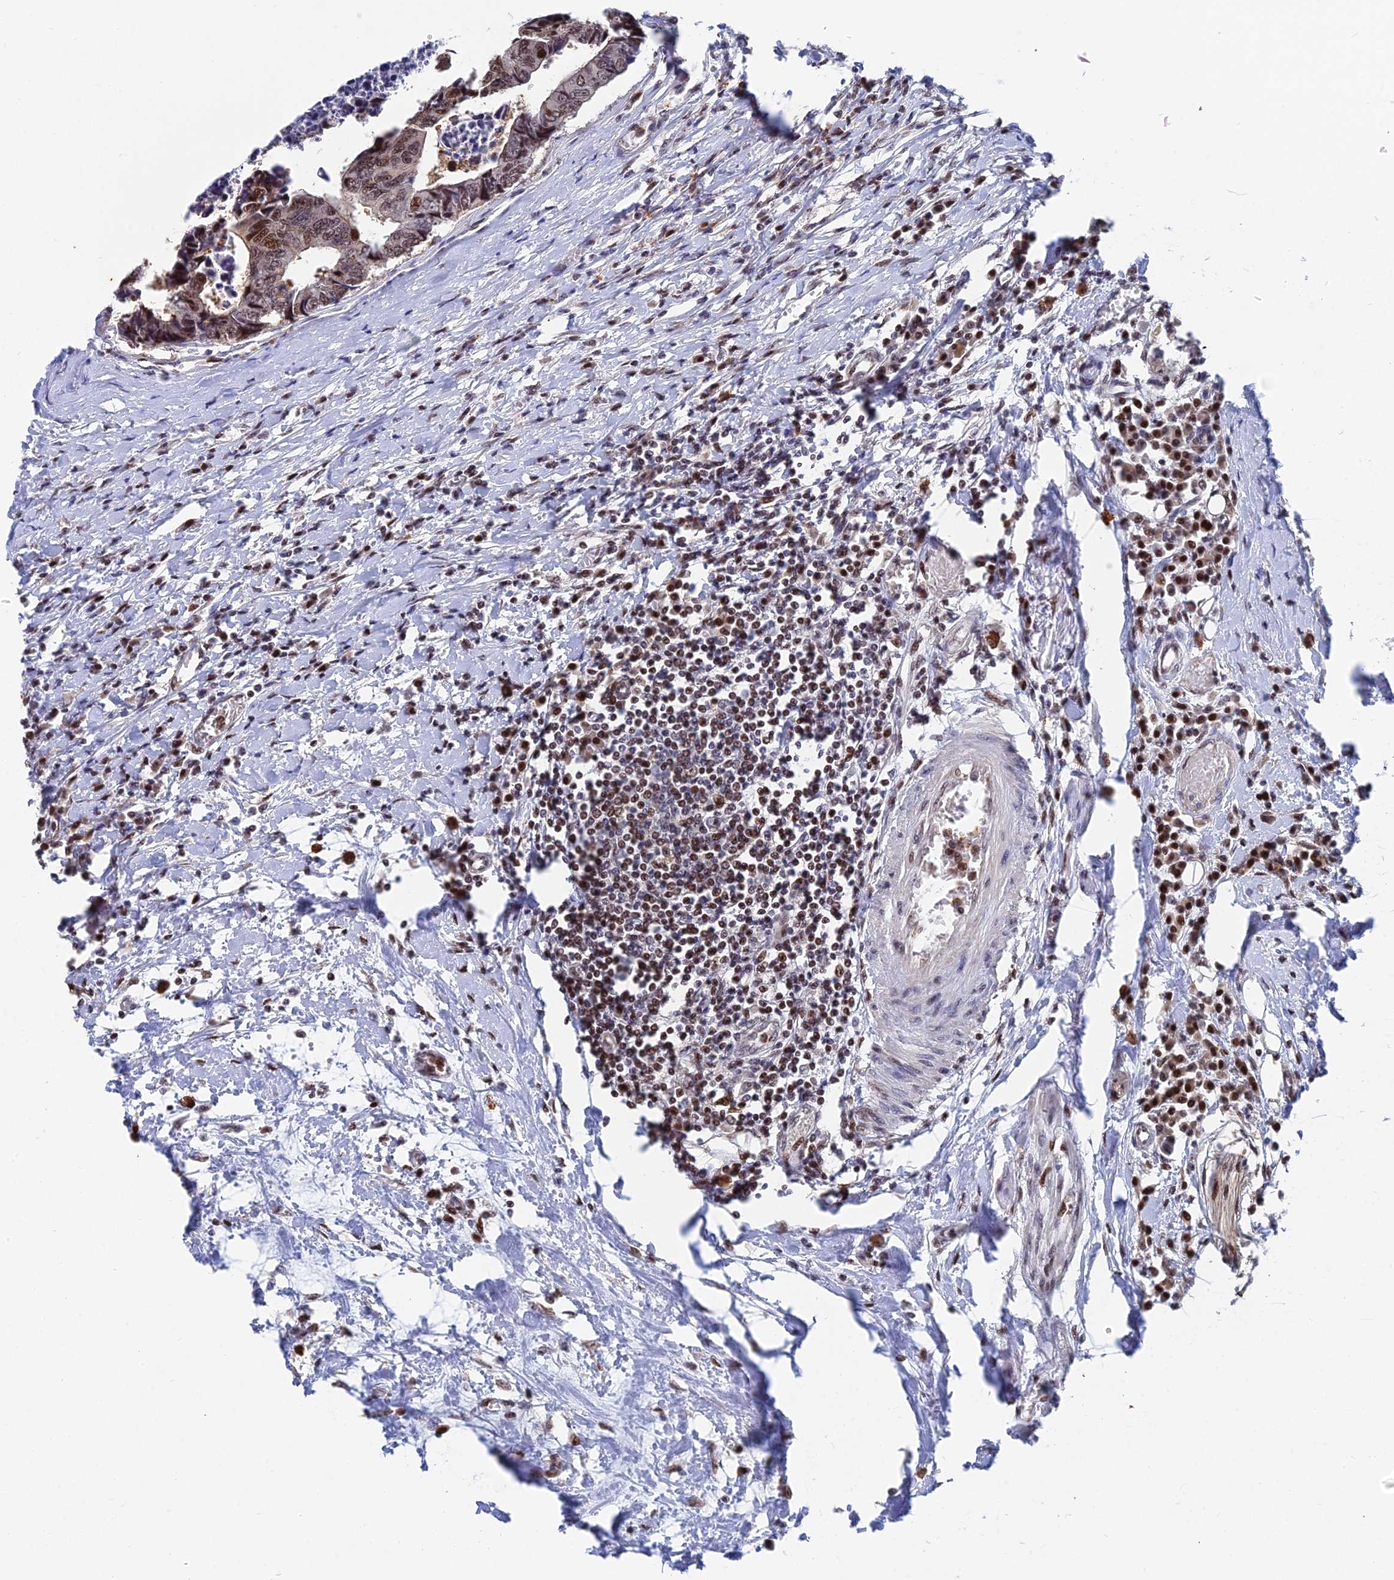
{"staining": {"intensity": "moderate", "quantity": ">75%", "location": "nuclear"}, "tissue": "colorectal cancer", "cell_type": "Tumor cells", "image_type": "cancer", "snomed": [{"axis": "morphology", "description": "Adenocarcinoma, NOS"}, {"axis": "topography", "description": "Rectum"}], "caption": "Colorectal adenocarcinoma stained for a protein demonstrates moderate nuclear positivity in tumor cells. (brown staining indicates protein expression, while blue staining denotes nuclei).", "gene": "TIFA", "patient": {"sex": "male", "age": 84}}